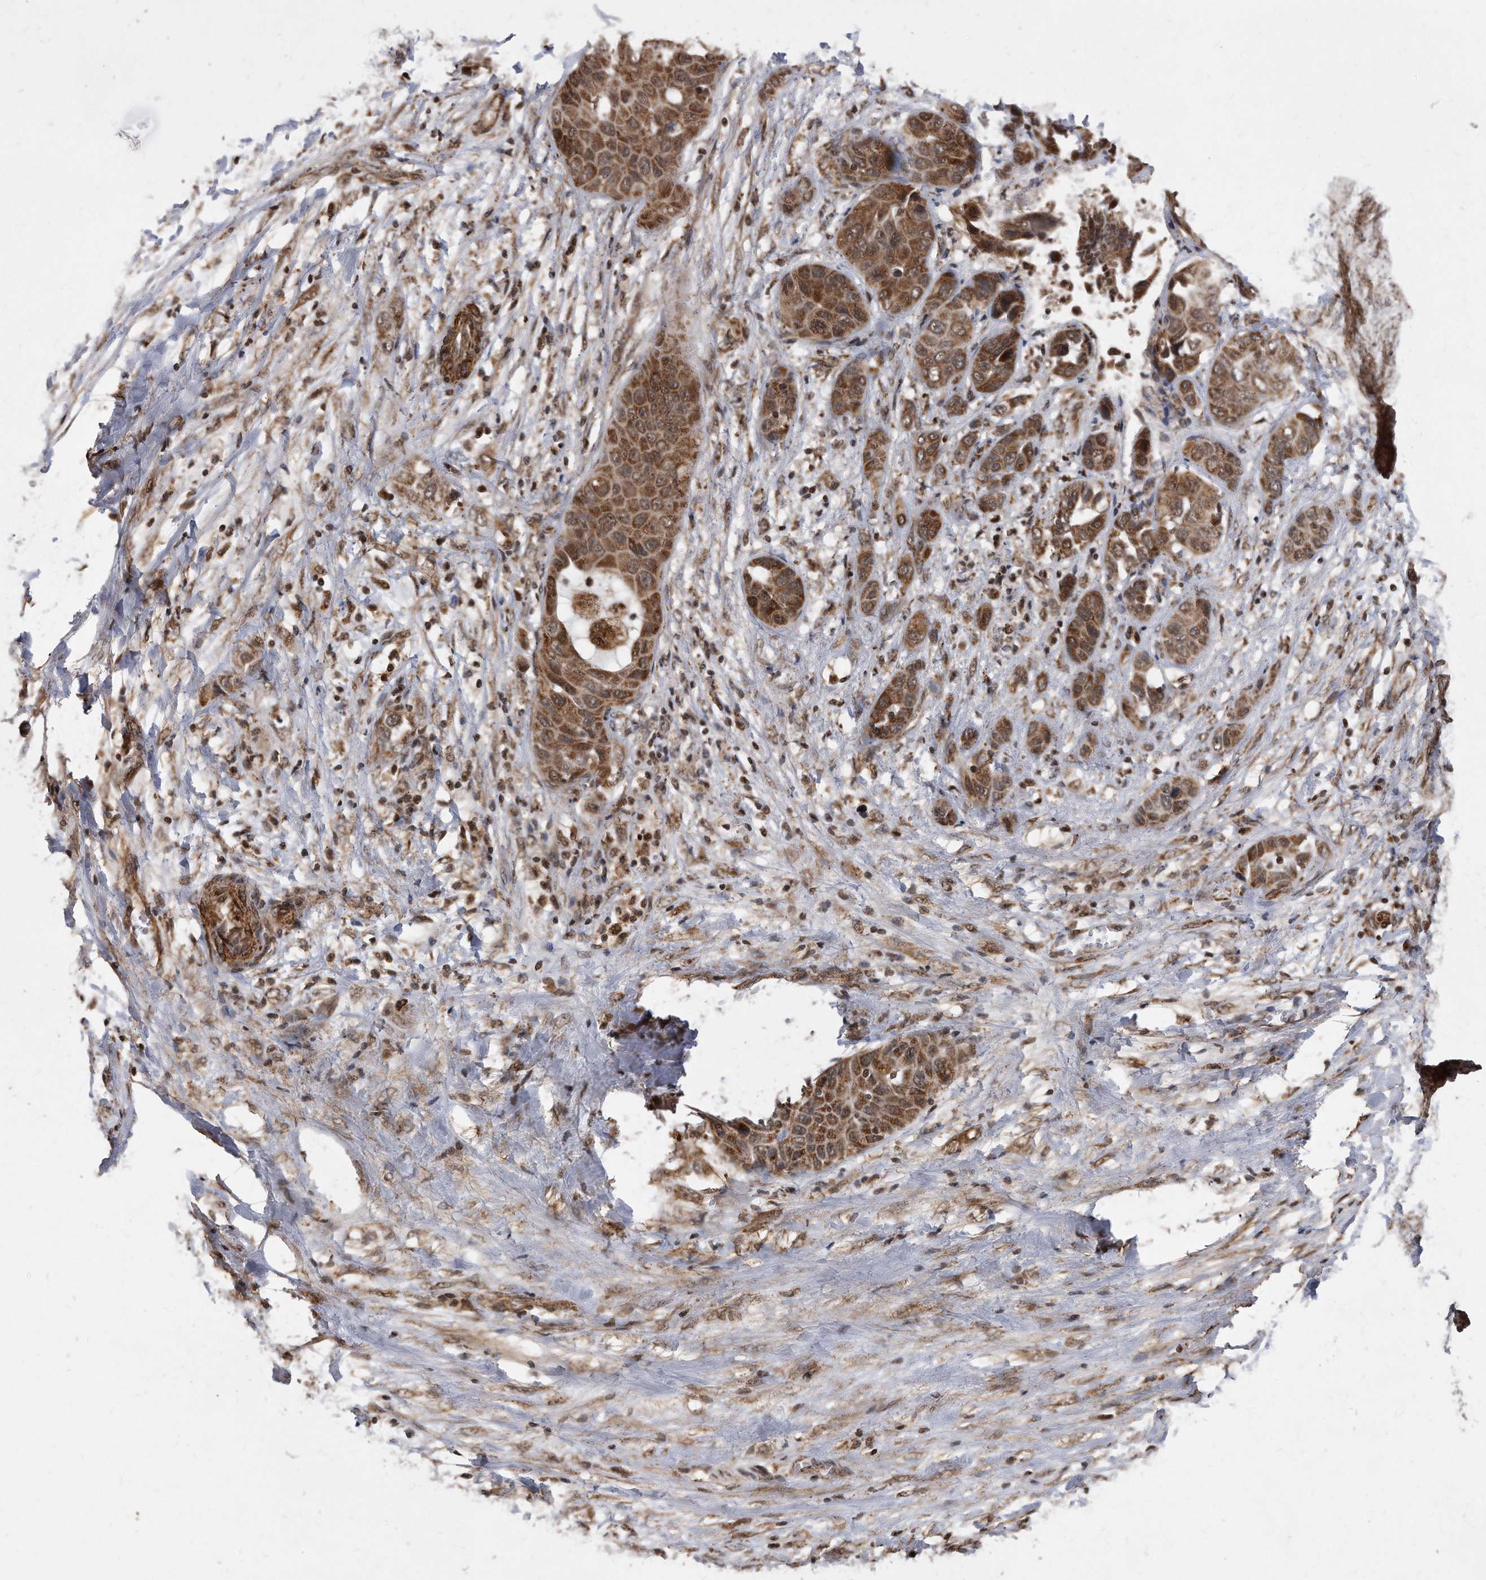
{"staining": {"intensity": "moderate", "quantity": ">75%", "location": "cytoplasmic/membranous,nuclear"}, "tissue": "liver cancer", "cell_type": "Tumor cells", "image_type": "cancer", "snomed": [{"axis": "morphology", "description": "Cholangiocarcinoma"}, {"axis": "topography", "description": "Liver"}], "caption": "Immunohistochemistry photomicrograph of liver cancer stained for a protein (brown), which exhibits medium levels of moderate cytoplasmic/membranous and nuclear expression in approximately >75% of tumor cells.", "gene": "DUSP22", "patient": {"sex": "female", "age": 52}}